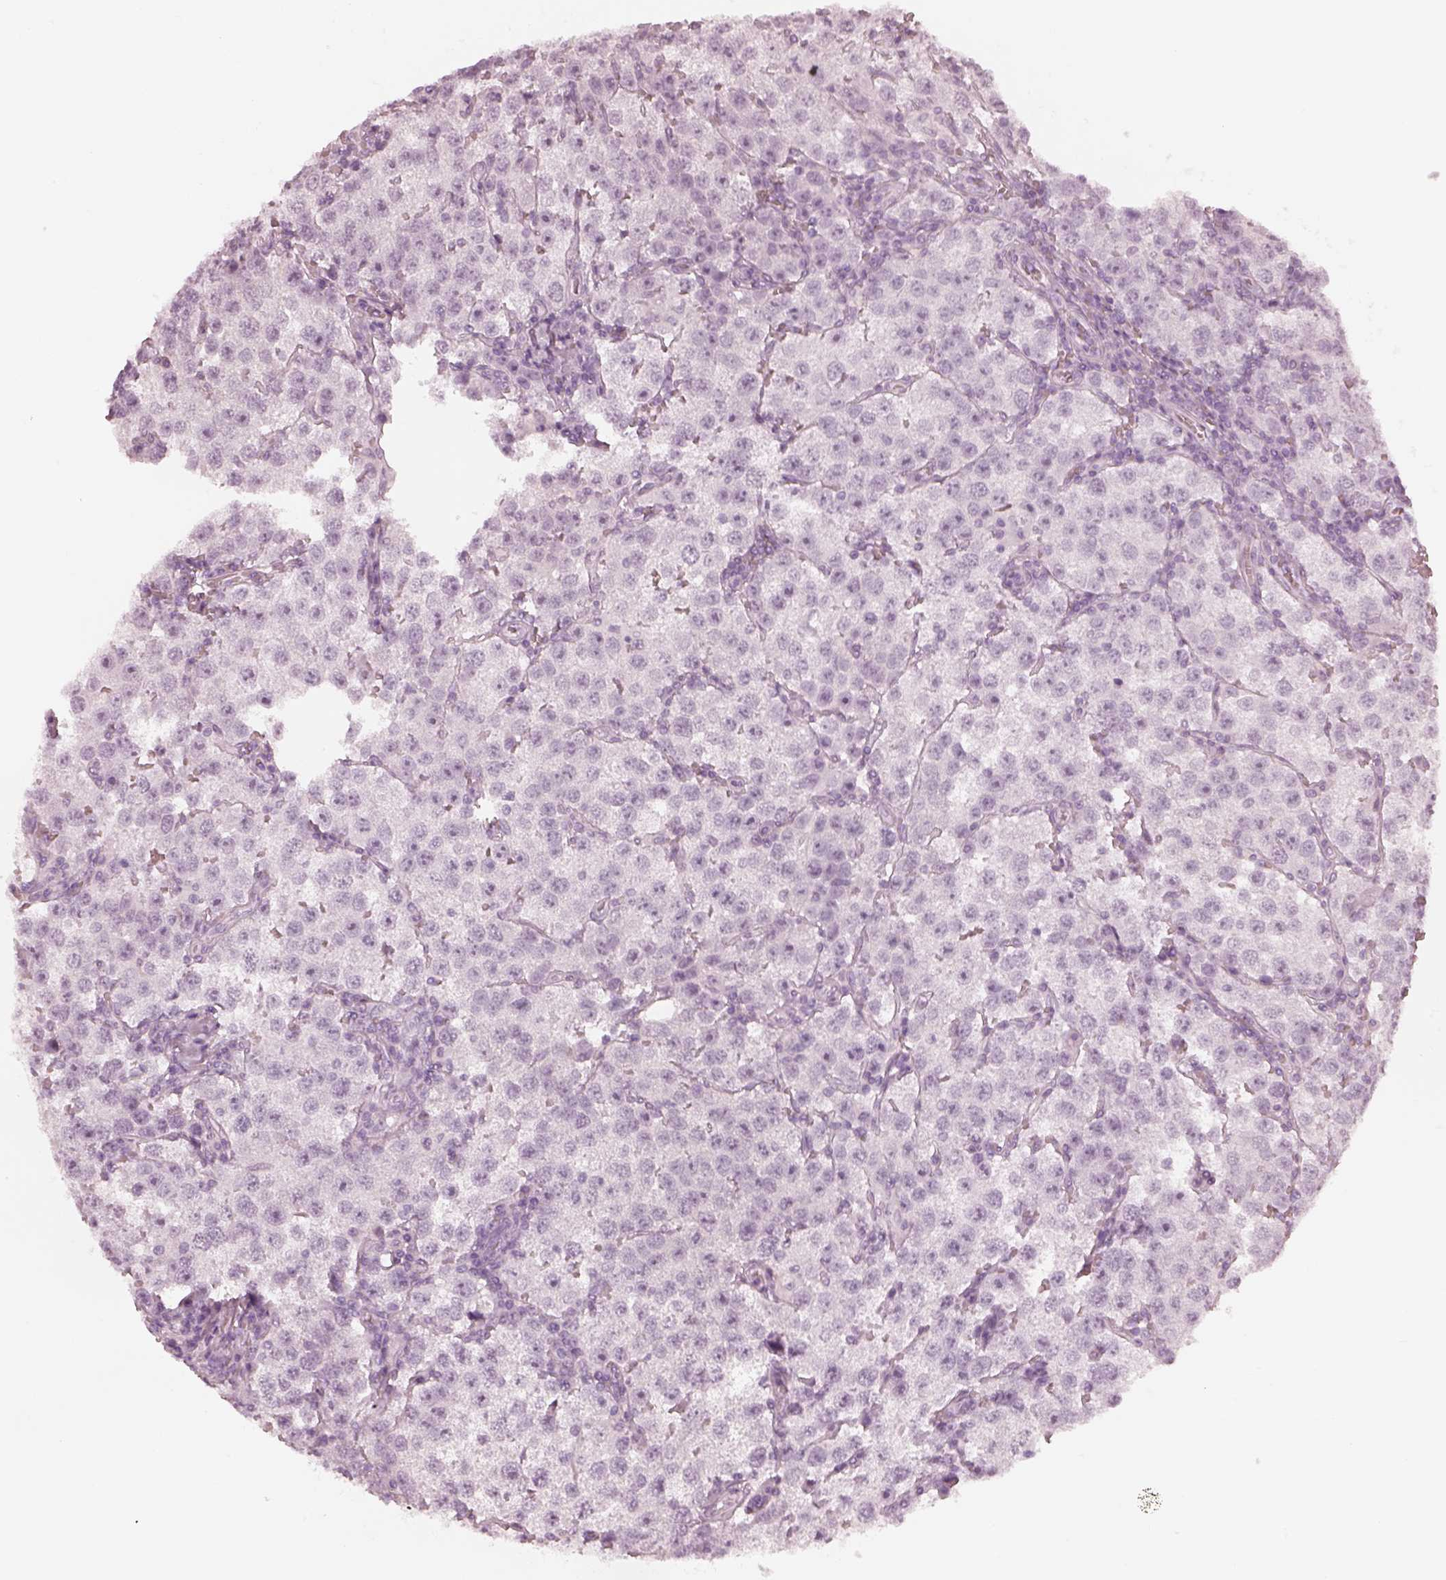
{"staining": {"intensity": "negative", "quantity": "none", "location": "none"}, "tissue": "testis cancer", "cell_type": "Tumor cells", "image_type": "cancer", "snomed": [{"axis": "morphology", "description": "Seminoma, NOS"}, {"axis": "topography", "description": "Testis"}], "caption": "Protein analysis of seminoma (testis) shows no significant positivity in tumor cells.", "gene": "CSH1", "patient": {"sex": "male", "age": 37}}